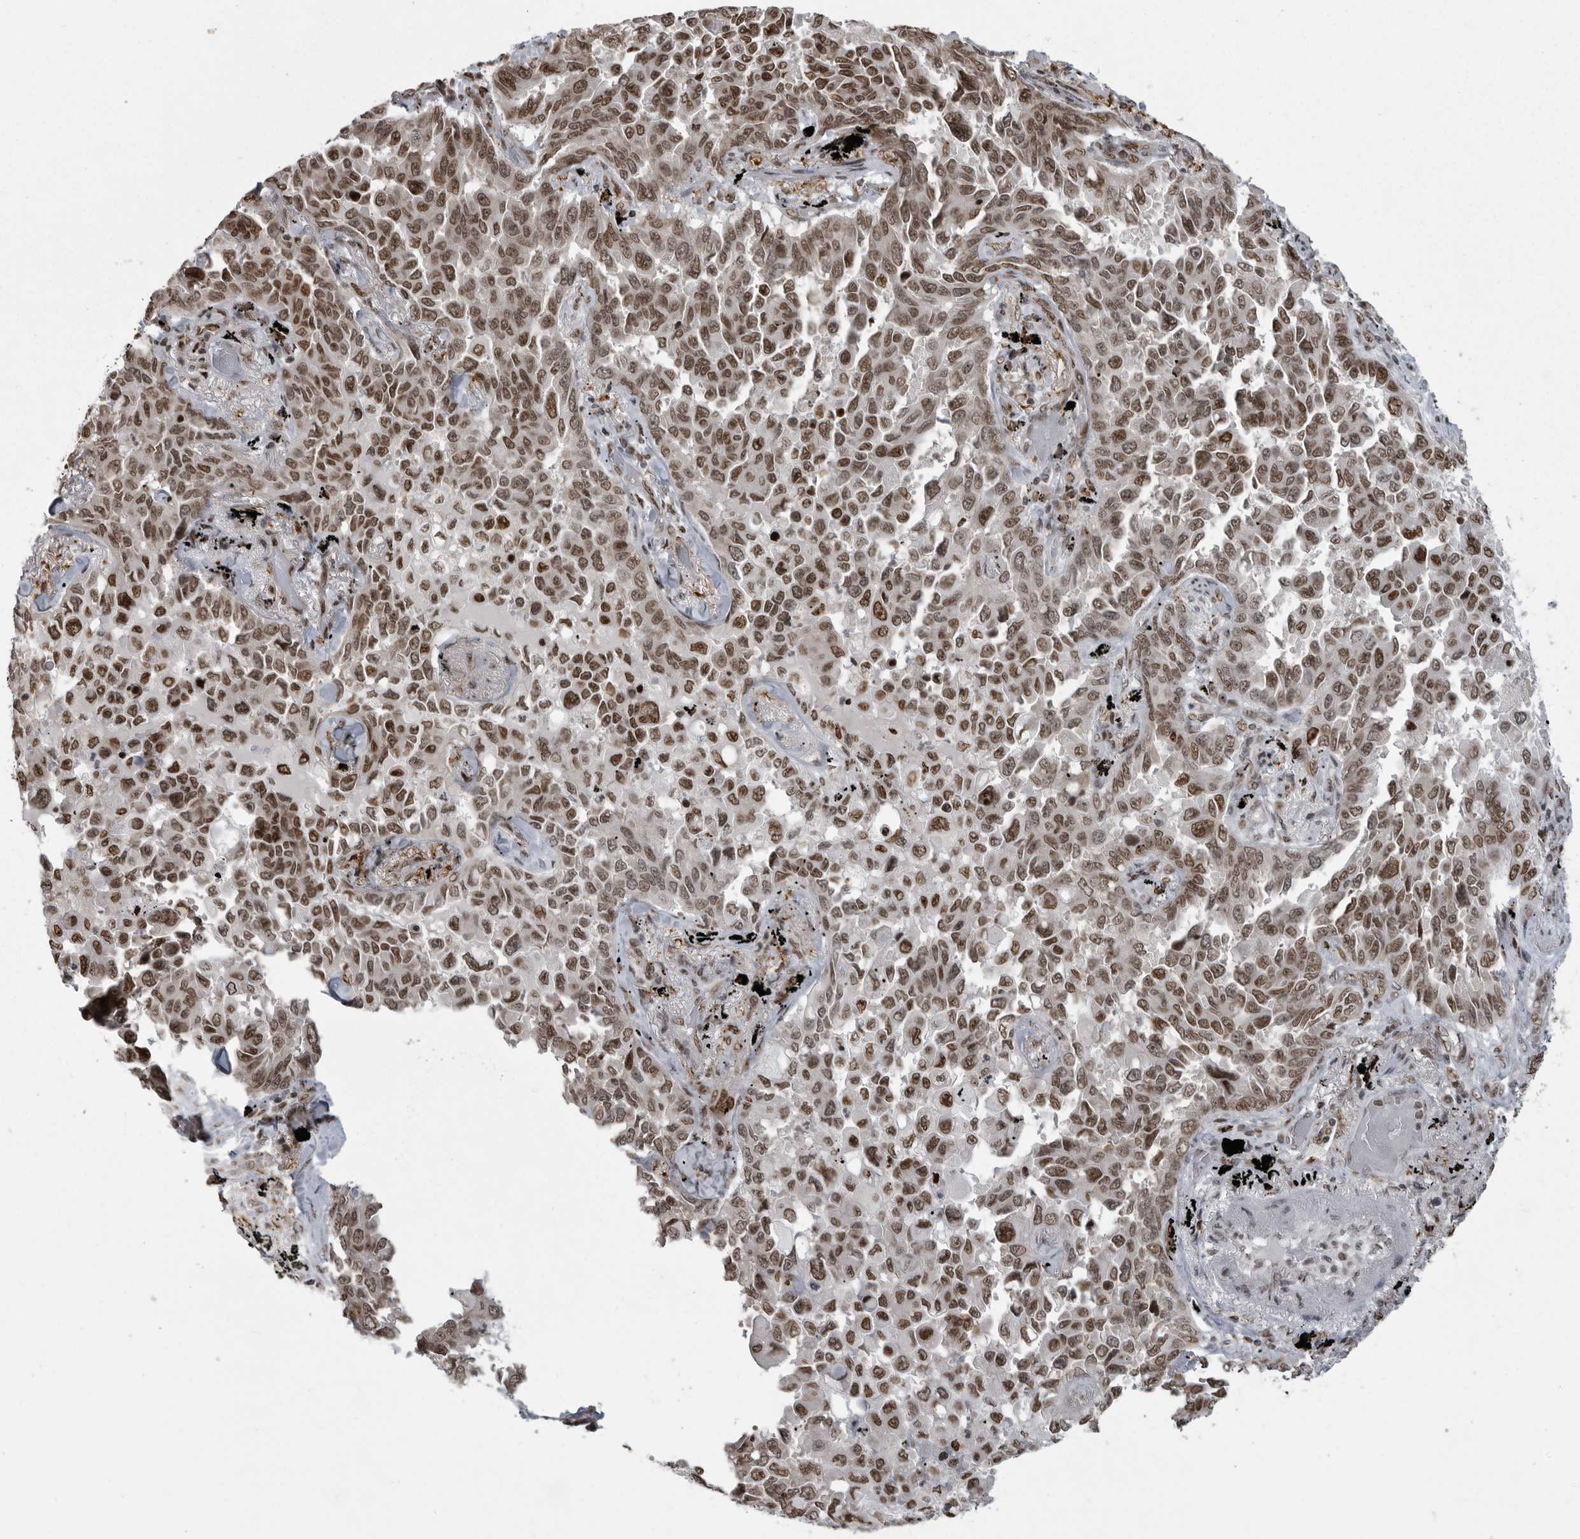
{"staining": {"intensity": "moderate", "quantity": ">75%", "location": "nuclear"}, "tissue": "lung cancer", "cell_type": "Tumor cells", "image_type": "cancer", "snomed": [{"axis": "morphology", "description": "Adenocarcinoma, NOS"}, {"axis": "topography", "description": "Lung"}], "caption": "Human adenocarcinoma (lung) stained with a brown dye displays moderate nuclear positive positivity in about >75% of tumor cells.", "gene": "YAF2", "patient": {"sex": "female", "age": 67}}